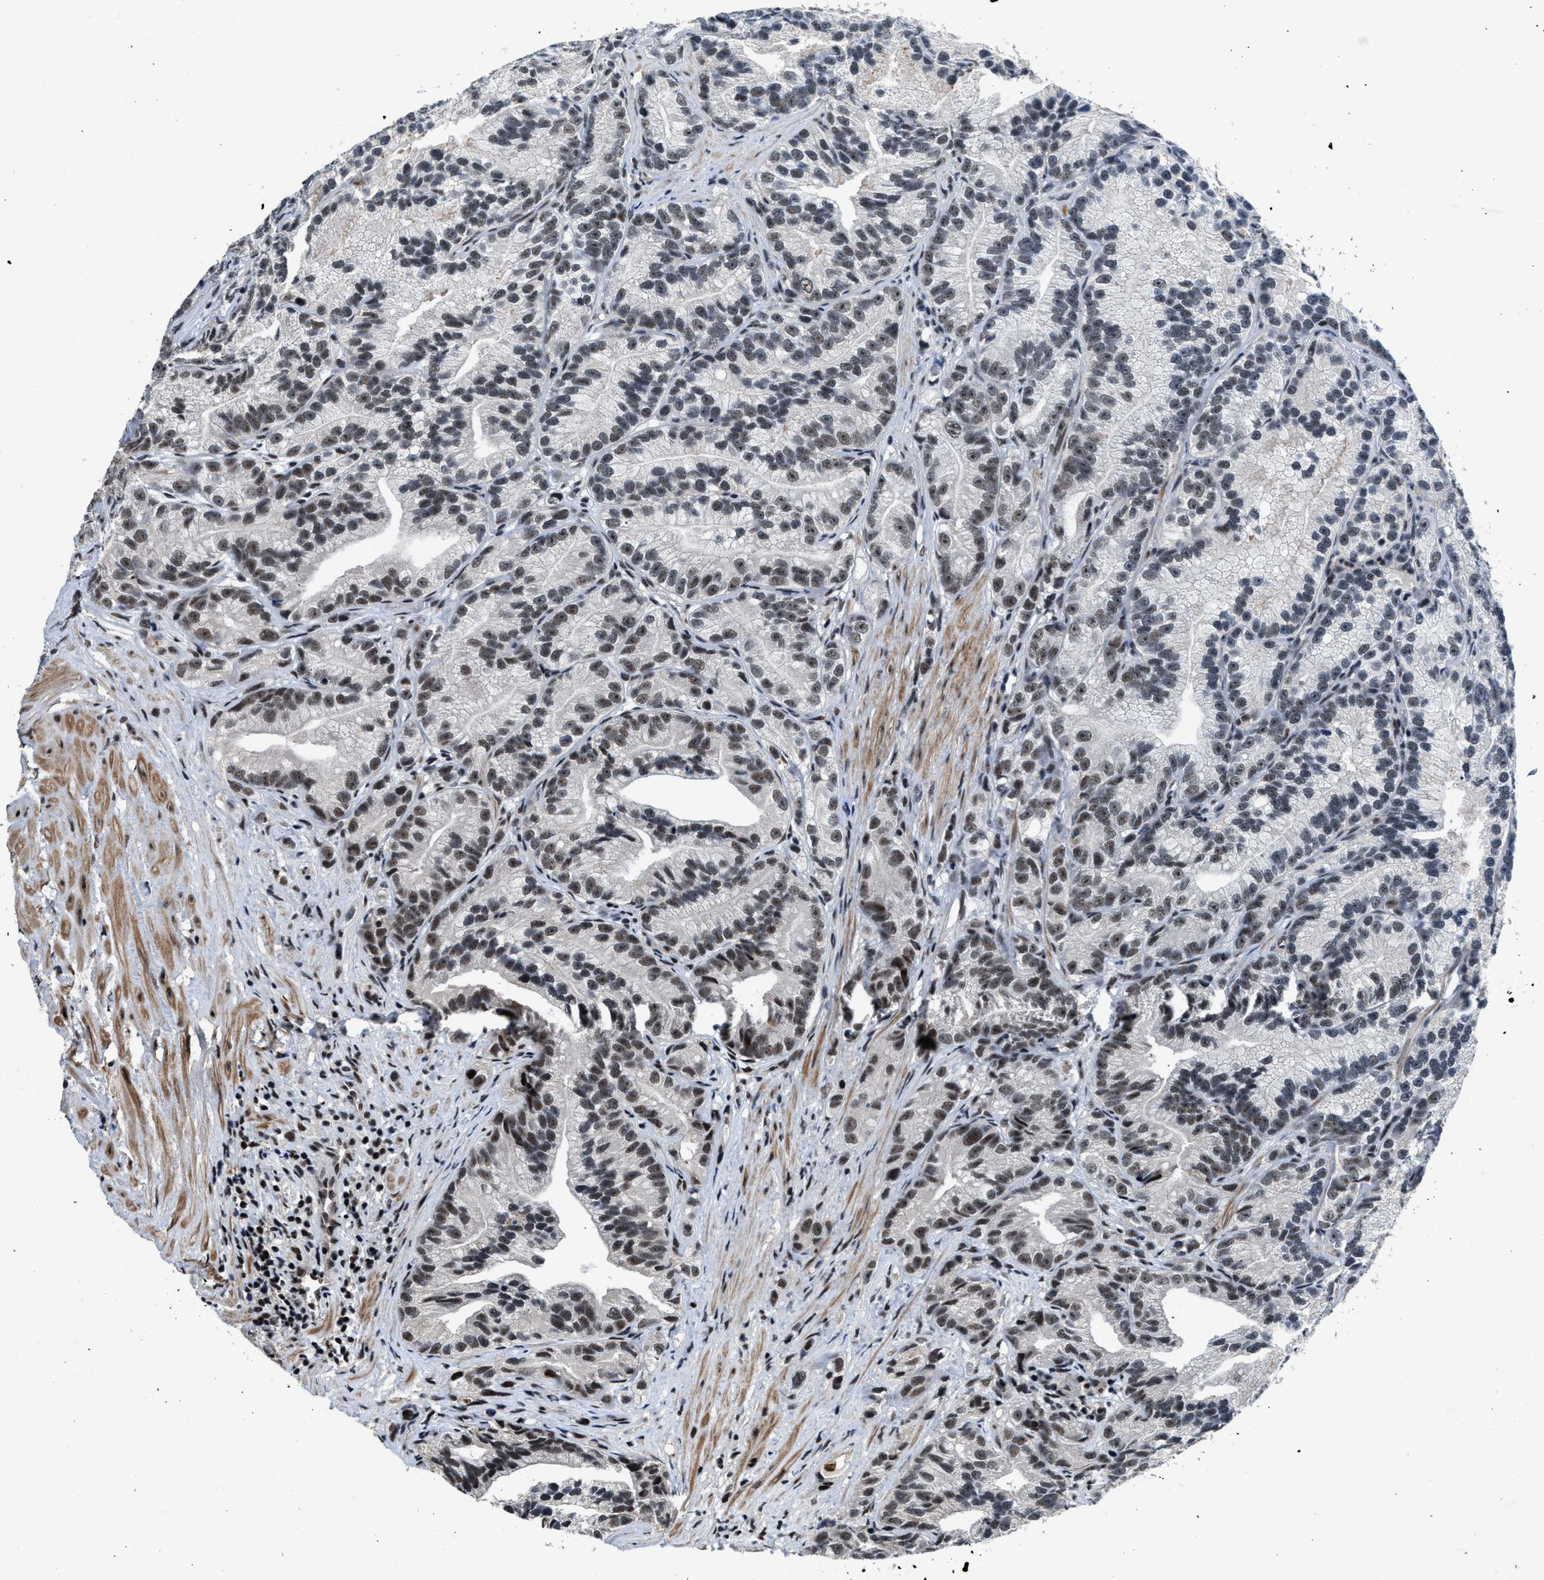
{"staining": {"intensity": "weak", "quantity": ">75%", "location": "nuclear"}, "tissue": "prostate cancer", "cell_type": "Tumor cells", "image_type": "cancer", "snomed": [{"axis": "morphology", "description": "Adenocarcinoma, Low grade"}, {"axis": "topography", "description": "Prostate"}], "caption": "Prostate adenocarcinoma (low-grade) stained for a protein (brown) reveals weak nuclear positive positivity in about >75% of tumor cells.", "gene": "ZNF233", "patient": {"sex": "male", "age": 89}}